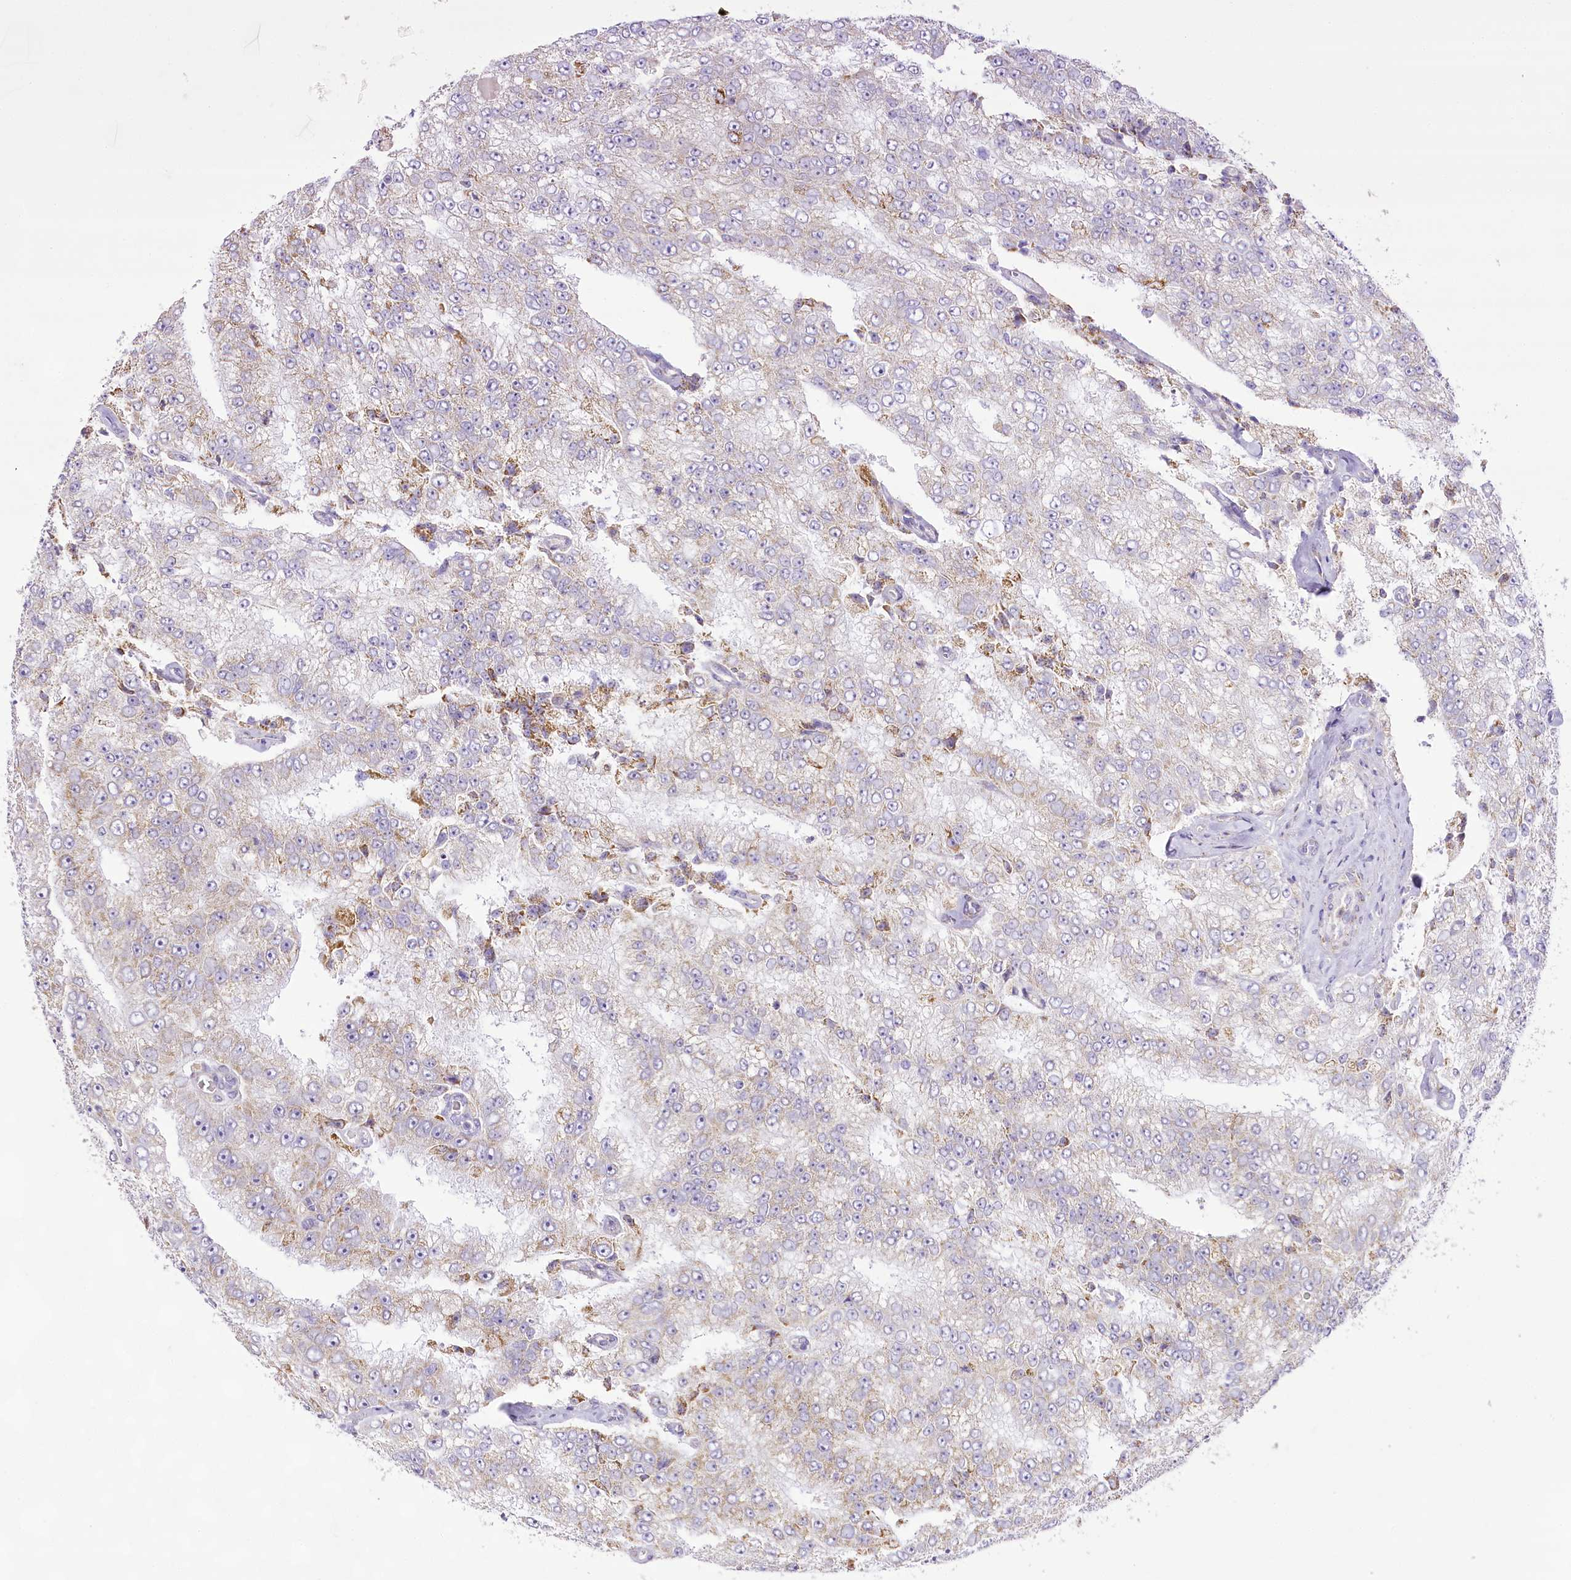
{"staining": {"intensity": "negative", "quantity": "none", "location": "none"}, "tissue": "prostate cancer", "cell_type": "Tumor cells", "image_type": "cancer", "snomed": [{"axis": "morphology", "description": "Adenocarcinoma, High grade"}, {"axis": "topography", "description": "Prostate"}], "caption": "Immunohistochemistry micrograph of prostate cancer stained for a protein (brown), which exhibits no staining in tumor cells.", "gene": "CCDC30", "patient": {"sex": "male", "age": 58}}